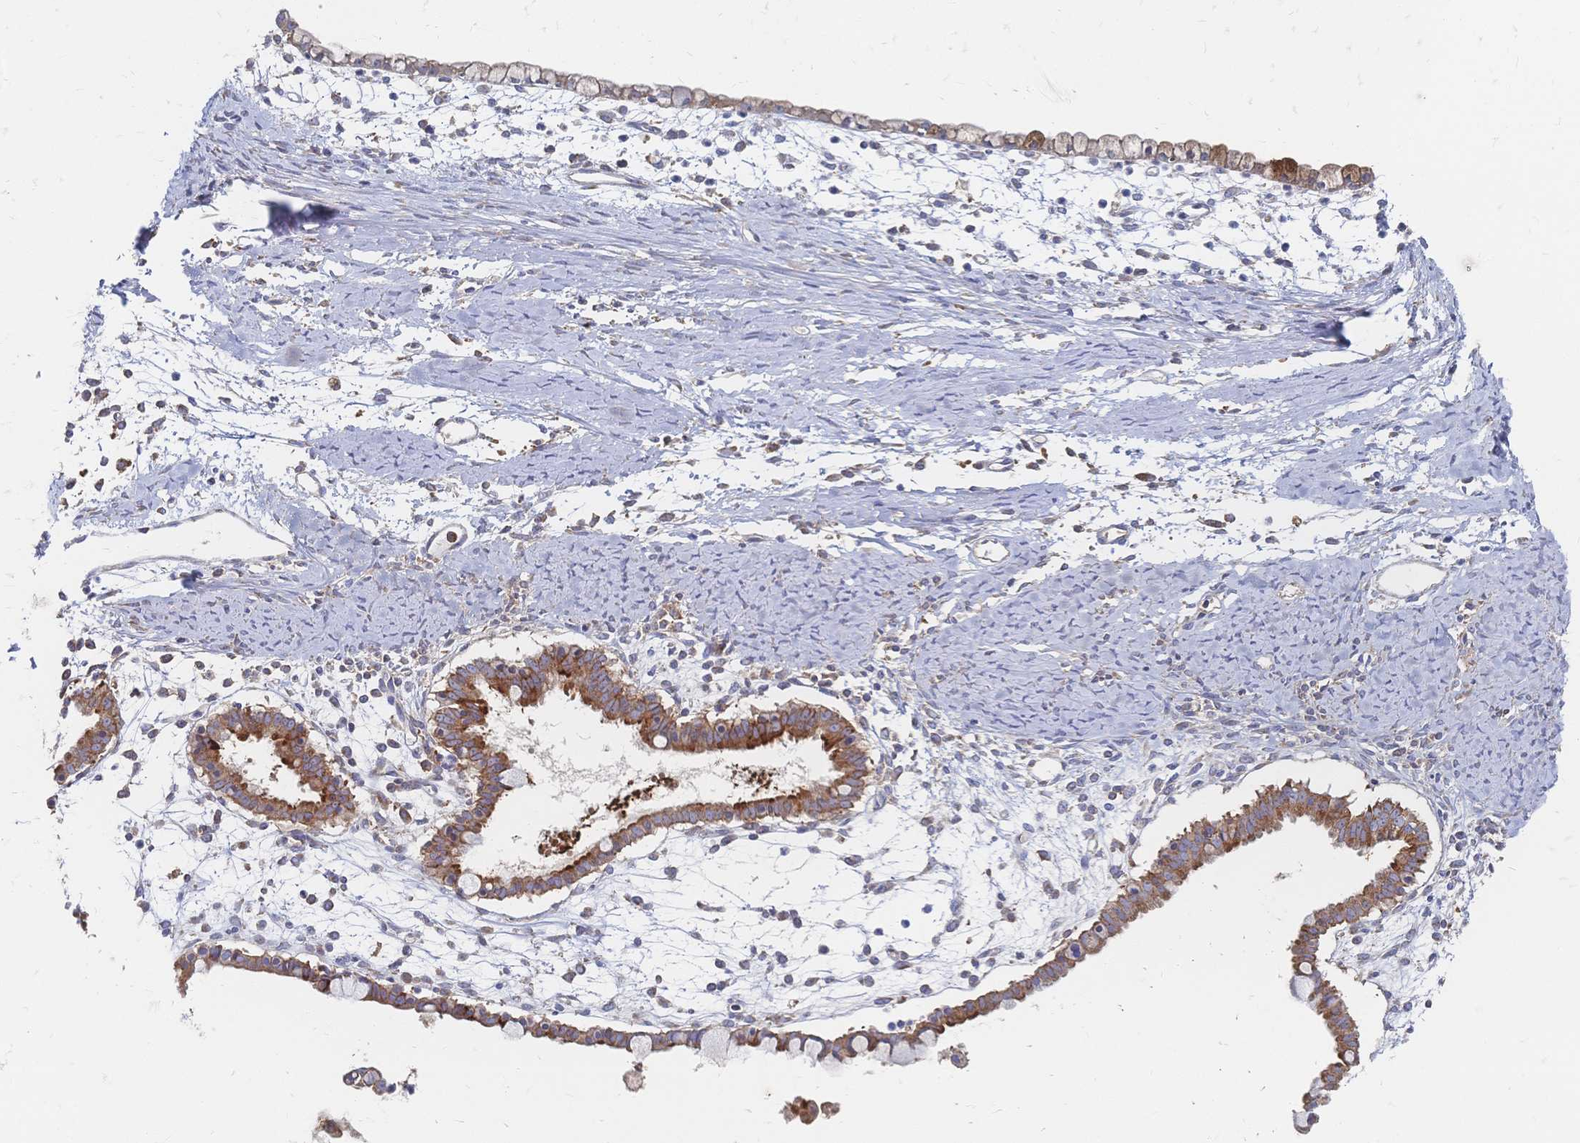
{"staining": {"intensity": "moderate", "quantity": ">75%", "location": "cytoplasmic/membranous"}, "tissue": "ovarian cancer", "cell_type": "Tumor cells", "image_type": "cancer", "snomed": [{"axis": "morphology", "description": "Cystadenocarcinoma, mucinous, NOS"}, {"axis": "topography", "description": "Ovary"}], "caption": "Moderate cytoplasmic/membranous expression for a protein is identified in approximately >75% of tumor cells of ovarian mucinous cystadenocarcinoma using immunohistochemistry.", "gene": "SORBS1", "patient": {"sex": "female", "age": 61}}